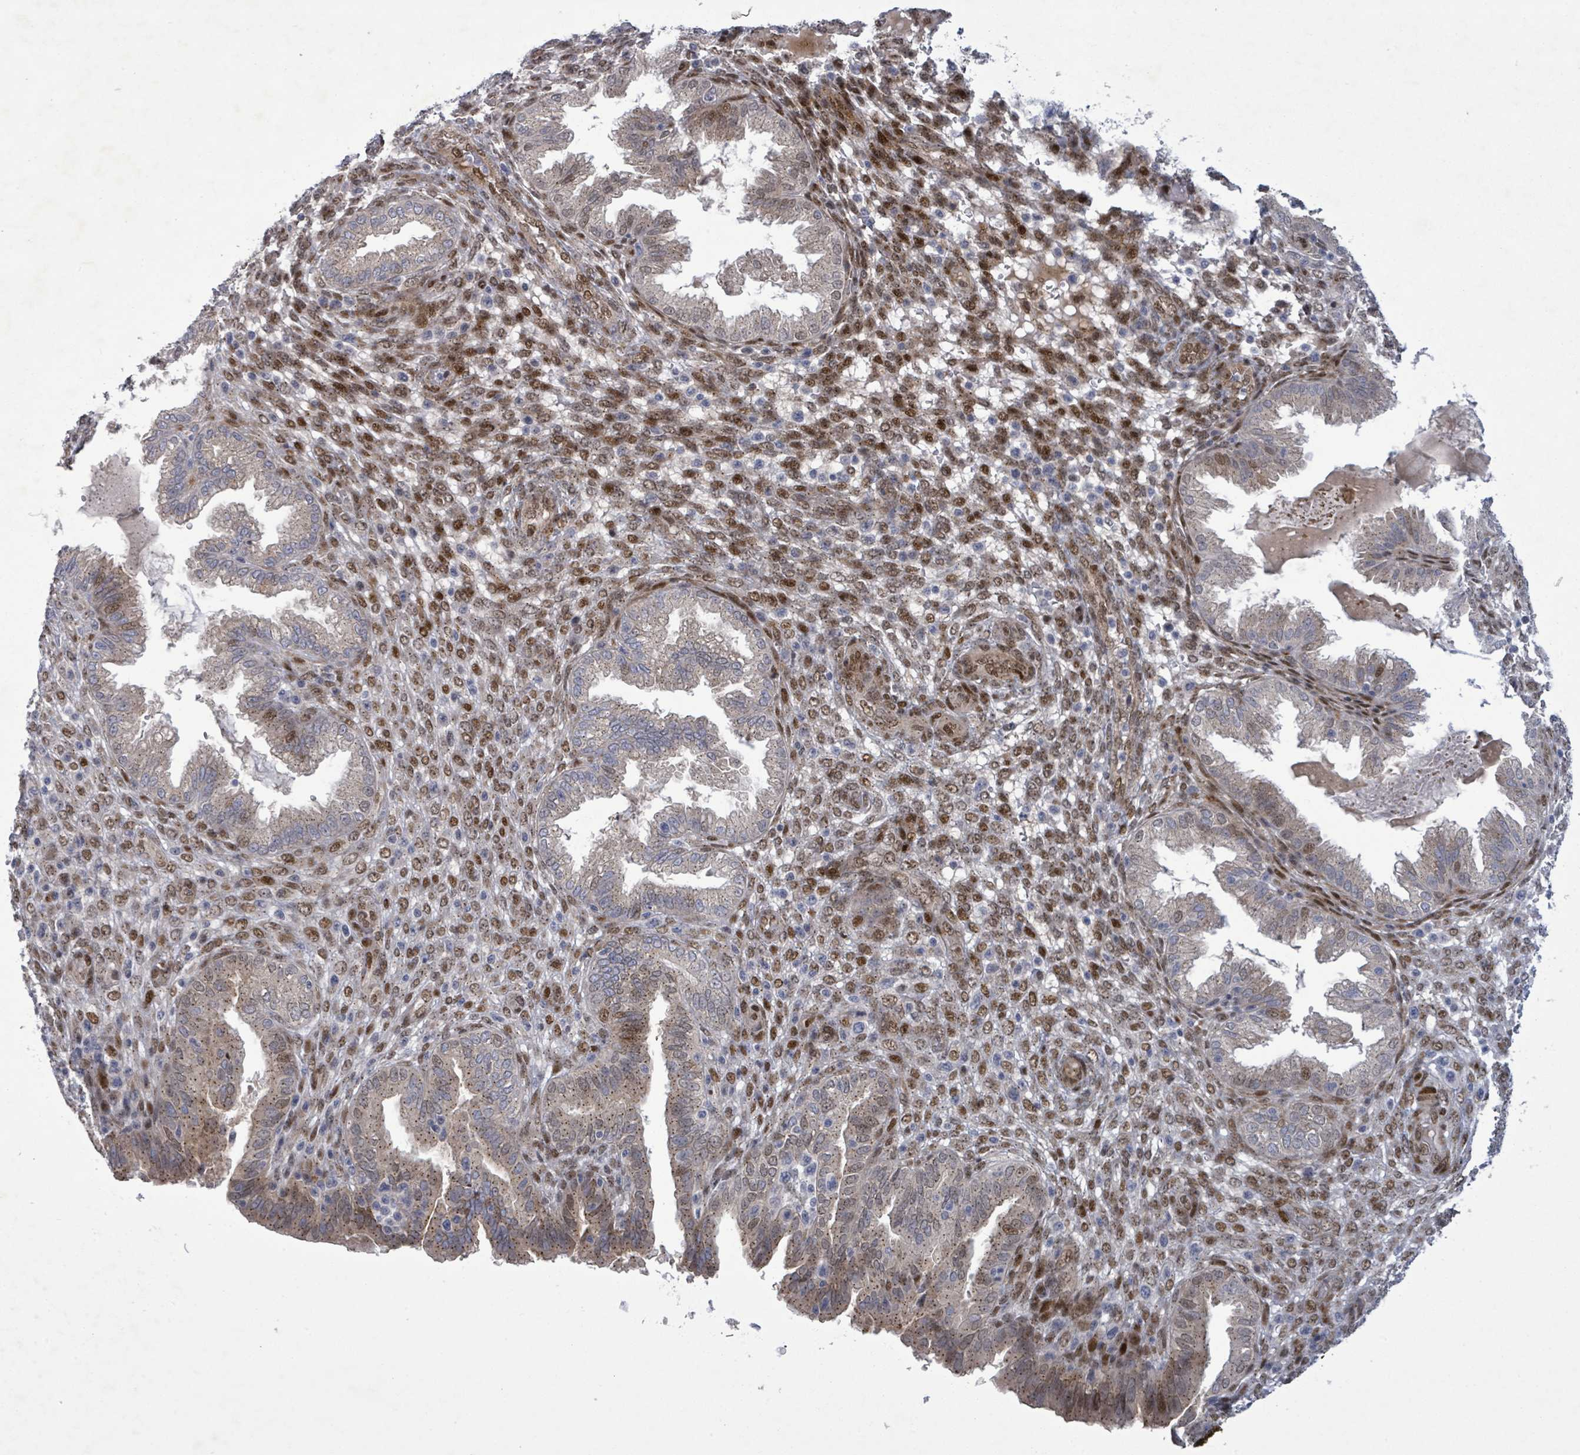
{"staining": {"intensity": "negative", "quantity": "none", "location": "none"}, "tissue": "endometrium", "cell_type": "Cells in endometrial stroma", "image_type": "normal", "snomed": [{"axis": "morphology", "description": "Normal tissue, NOS"}, {"axis": "topography", "description": "Endometrium"}], "caption": "DAB (3,3'-diaminobenzidine) immunohistochemical staining of normal endometrium displays no significant positivity in cells in endometrial stroma.", "gene": "TUSC1", "patient": {"sex": "female", "age": 33}}